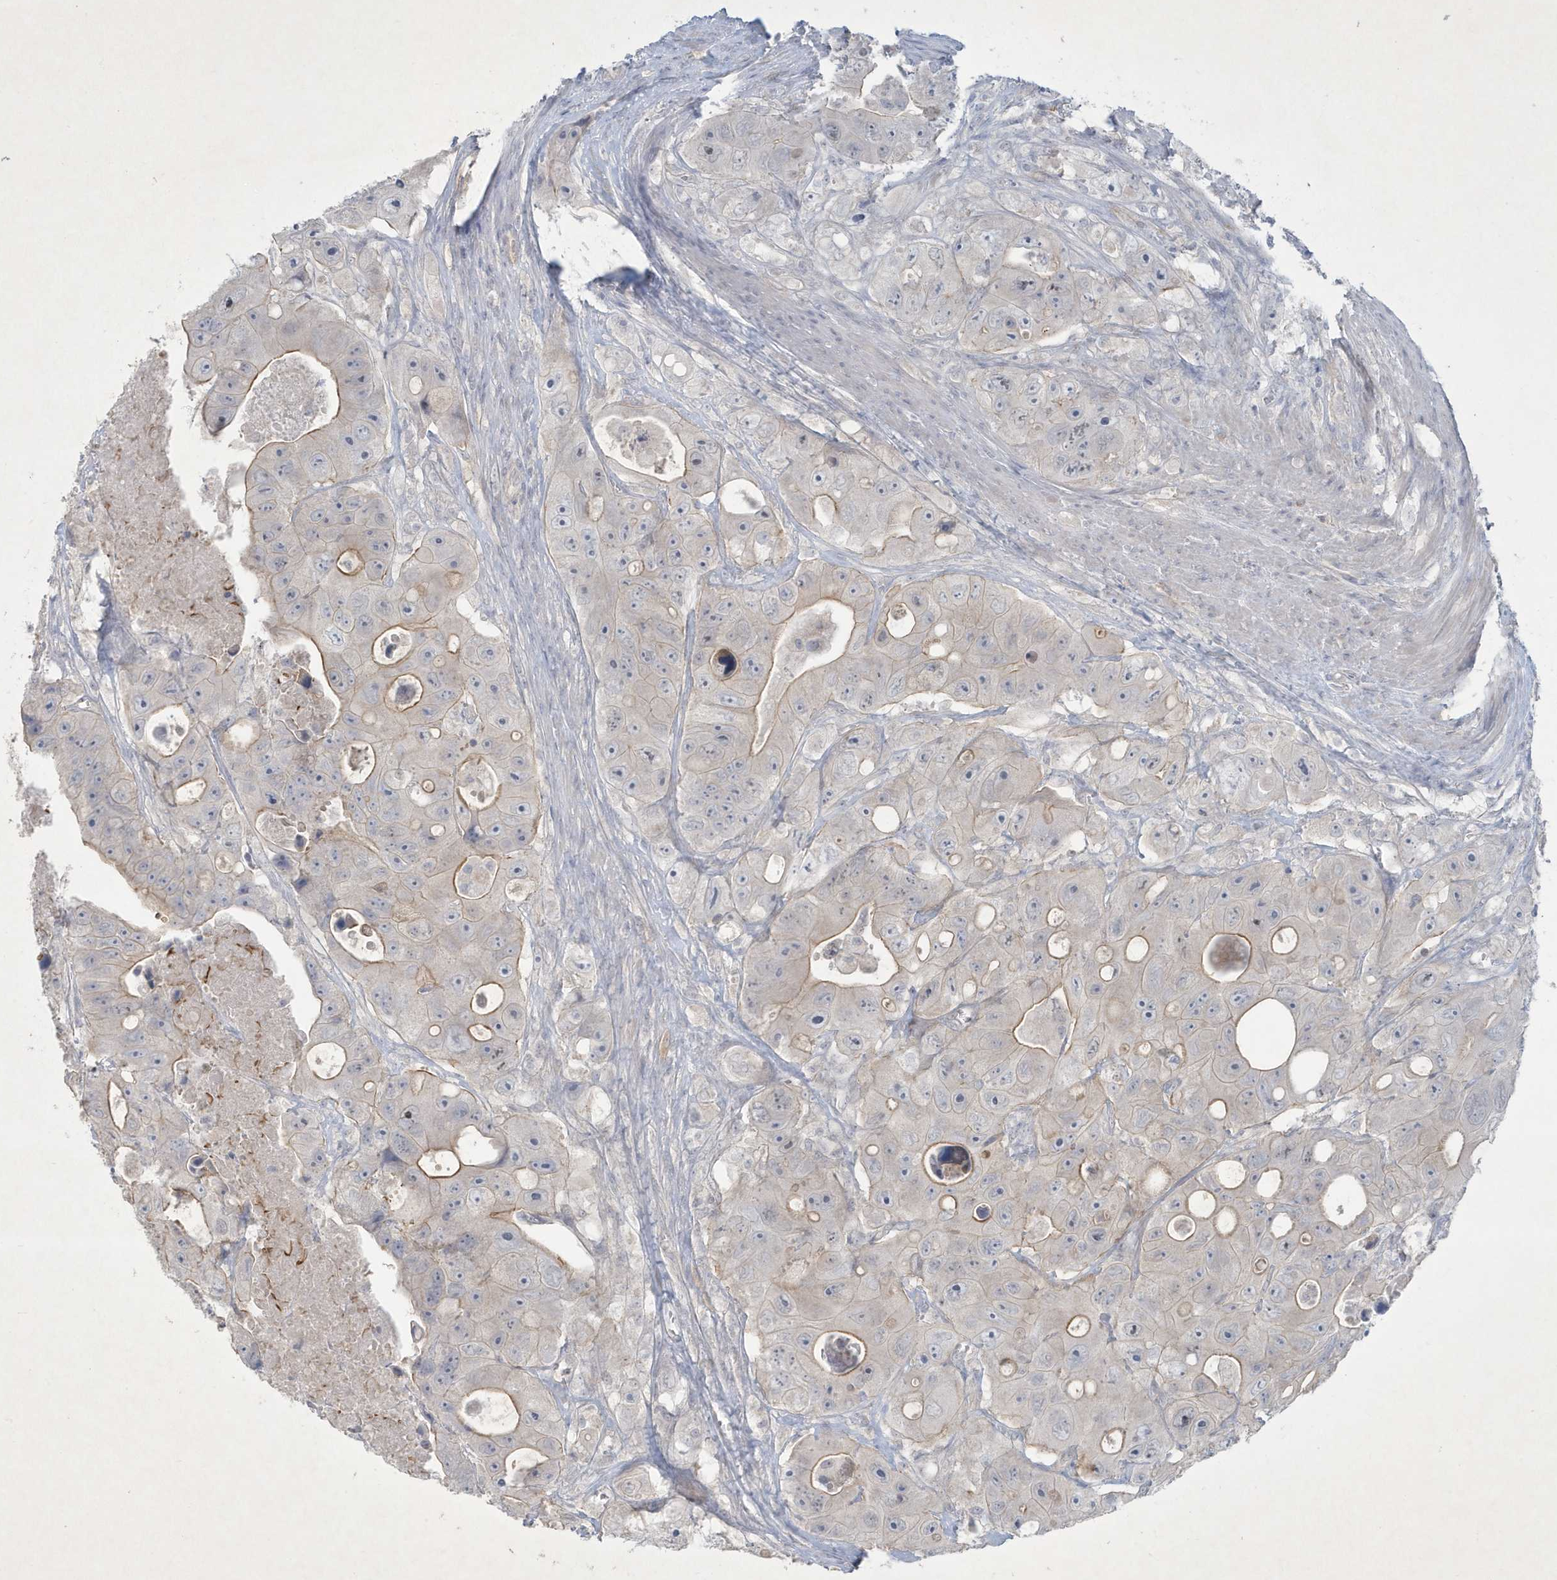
{"staining": {"intensity": "weak", "quantity": "<25%", "location": "cytoplasmic/membranous"}, "tissue": "colorectal cancer", "cell_type": "Tumor cells", "image_type": "cancer", "snomed": [{"axis": "morphology", "description": "Adenocarcinoma, NOS"}, {"axis": "topography", "description": "Colon"}], "caption": "DAB immunohistochemical staining of human colorectal cancer exhibits no significant expression in tumor cells. (DAB immunohistochemistry (IHC), high magnification).", "gene": "CCDC24", "patient": {"sex": "female", "age": 46}}